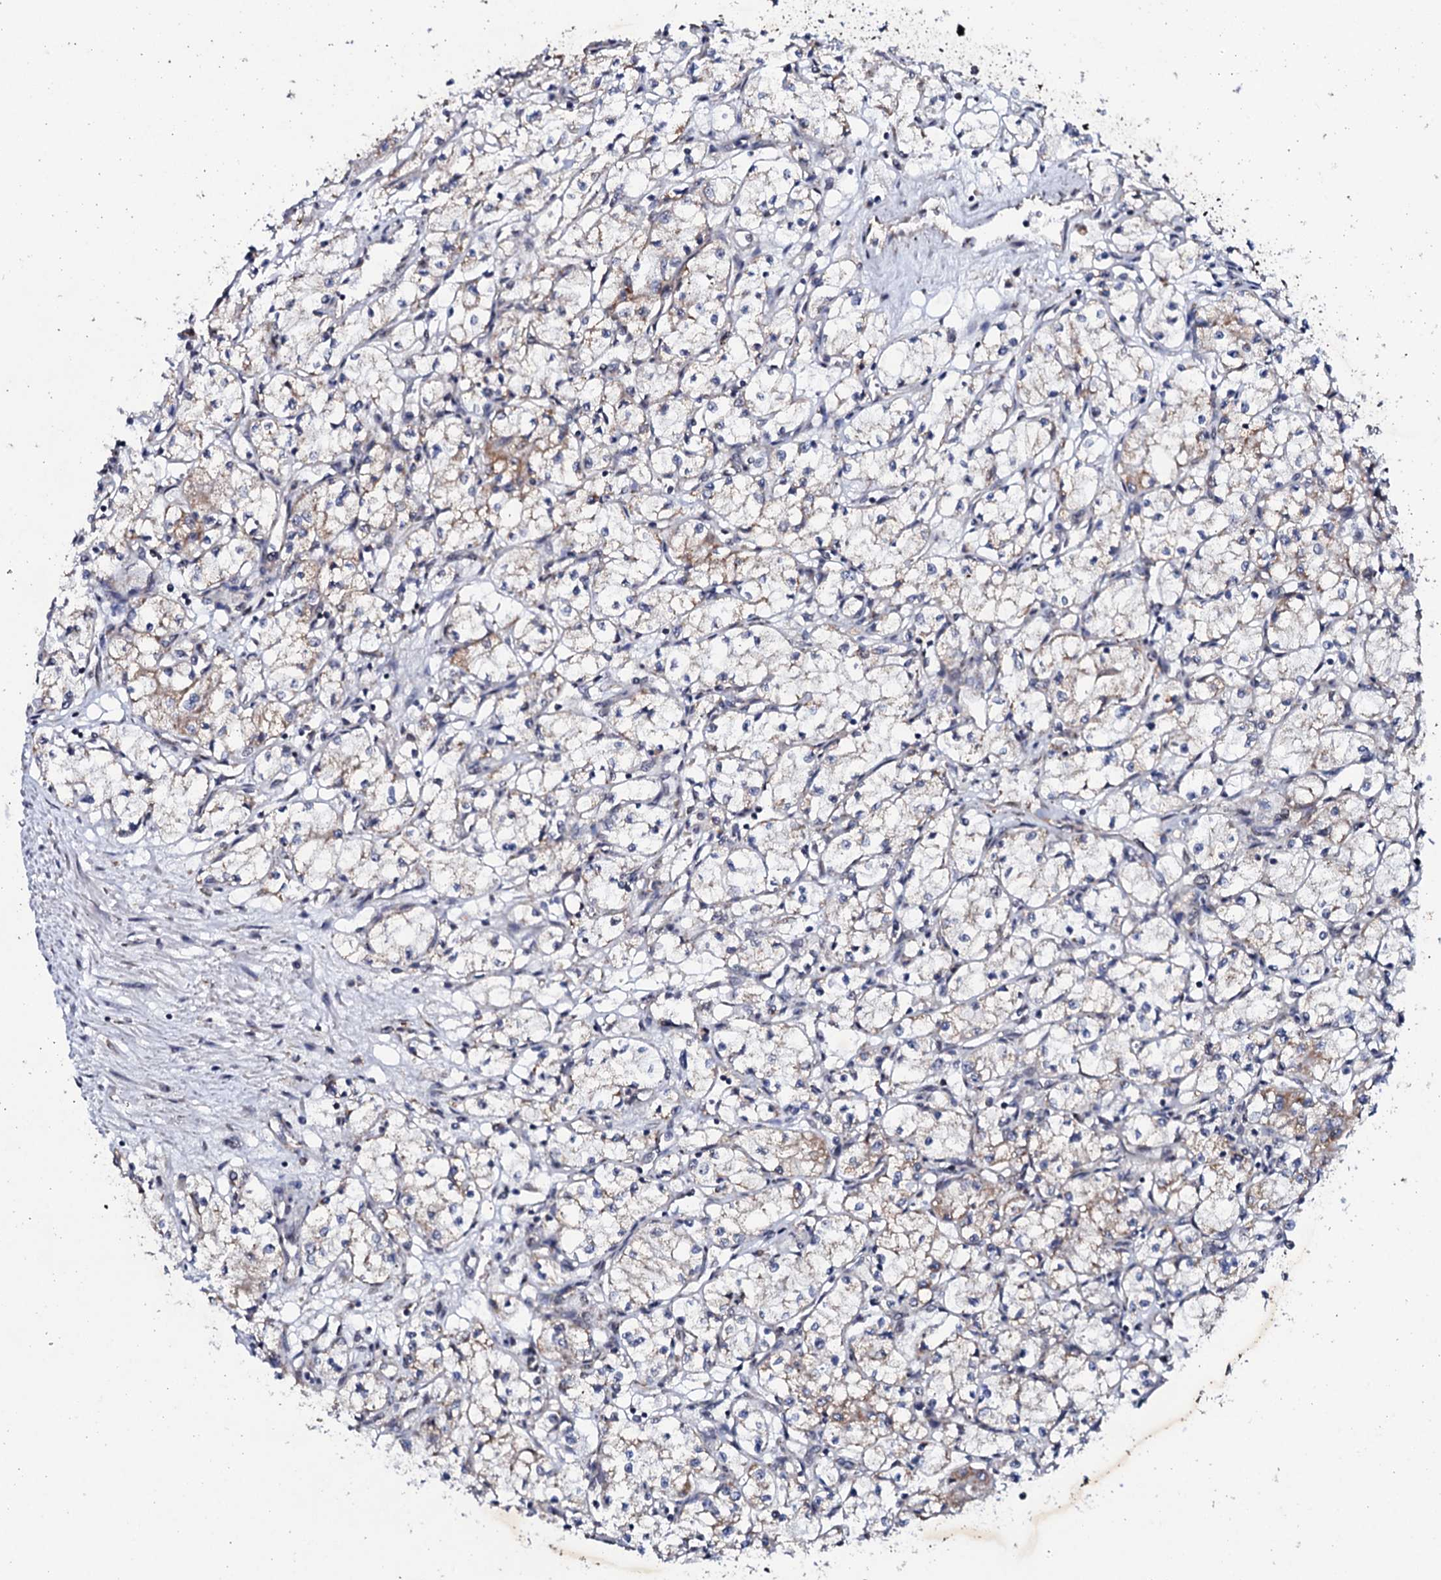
{"staining": {"intensity": "weak", "quantity": "<25%", "location": "cytoplasmic/membranous"}, "tissue": "renal cancer", "cell_type": "Tumor cells", "image_type": "cancer", "snomed": [{"axis": "morphology", "description": "Adenocarcinoma, NOS"}, {"axis": "topography", "description": "Kidney"}], "caption": "Tumor cells are negative for protein expression in human renal cancer.", "gene": "MTIF3", "patient": {"sex": "male", "age": 59}}